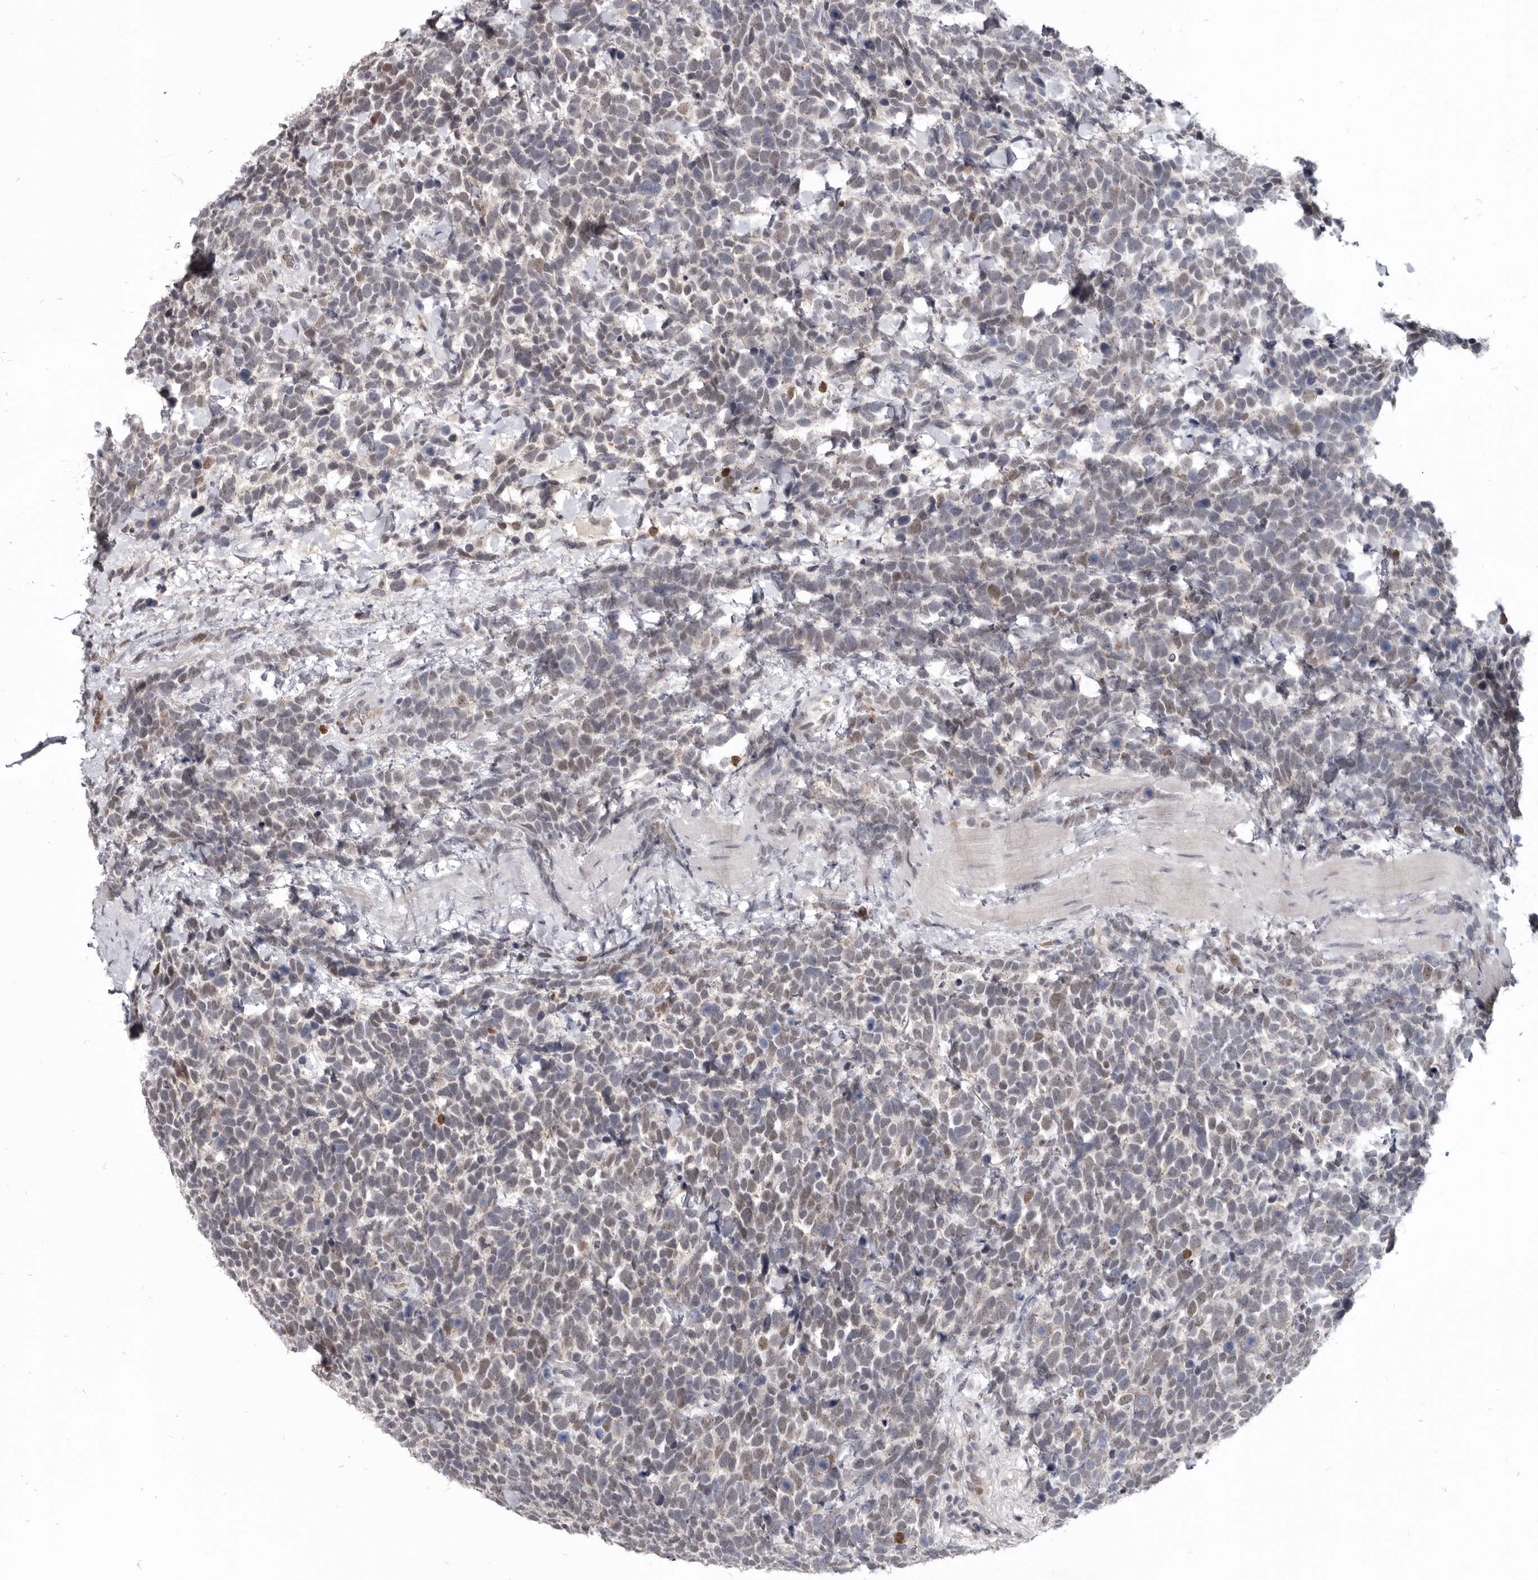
{"staining": {"intensity": "weak", "quantity": "25%-75%", "location": "nuclear"}, "tissue": "urothelial cancer", "cell_type": "Tumor cells", "image_type": "cancer", "snomed": [{"axis": "morphology", "description": "Urothelial carcinoma, High grade"}, {"axis": "topography", "description": "Urinary bladder"}], "caption": "An image showing weak nuclear expression in about 25%-75% of tumor cells in high-grade urothelial carcinoma, as visualized by brown immunohistochemical staining.", "gene": "CGN", "patient": {"sex": "female", "age": 82}}